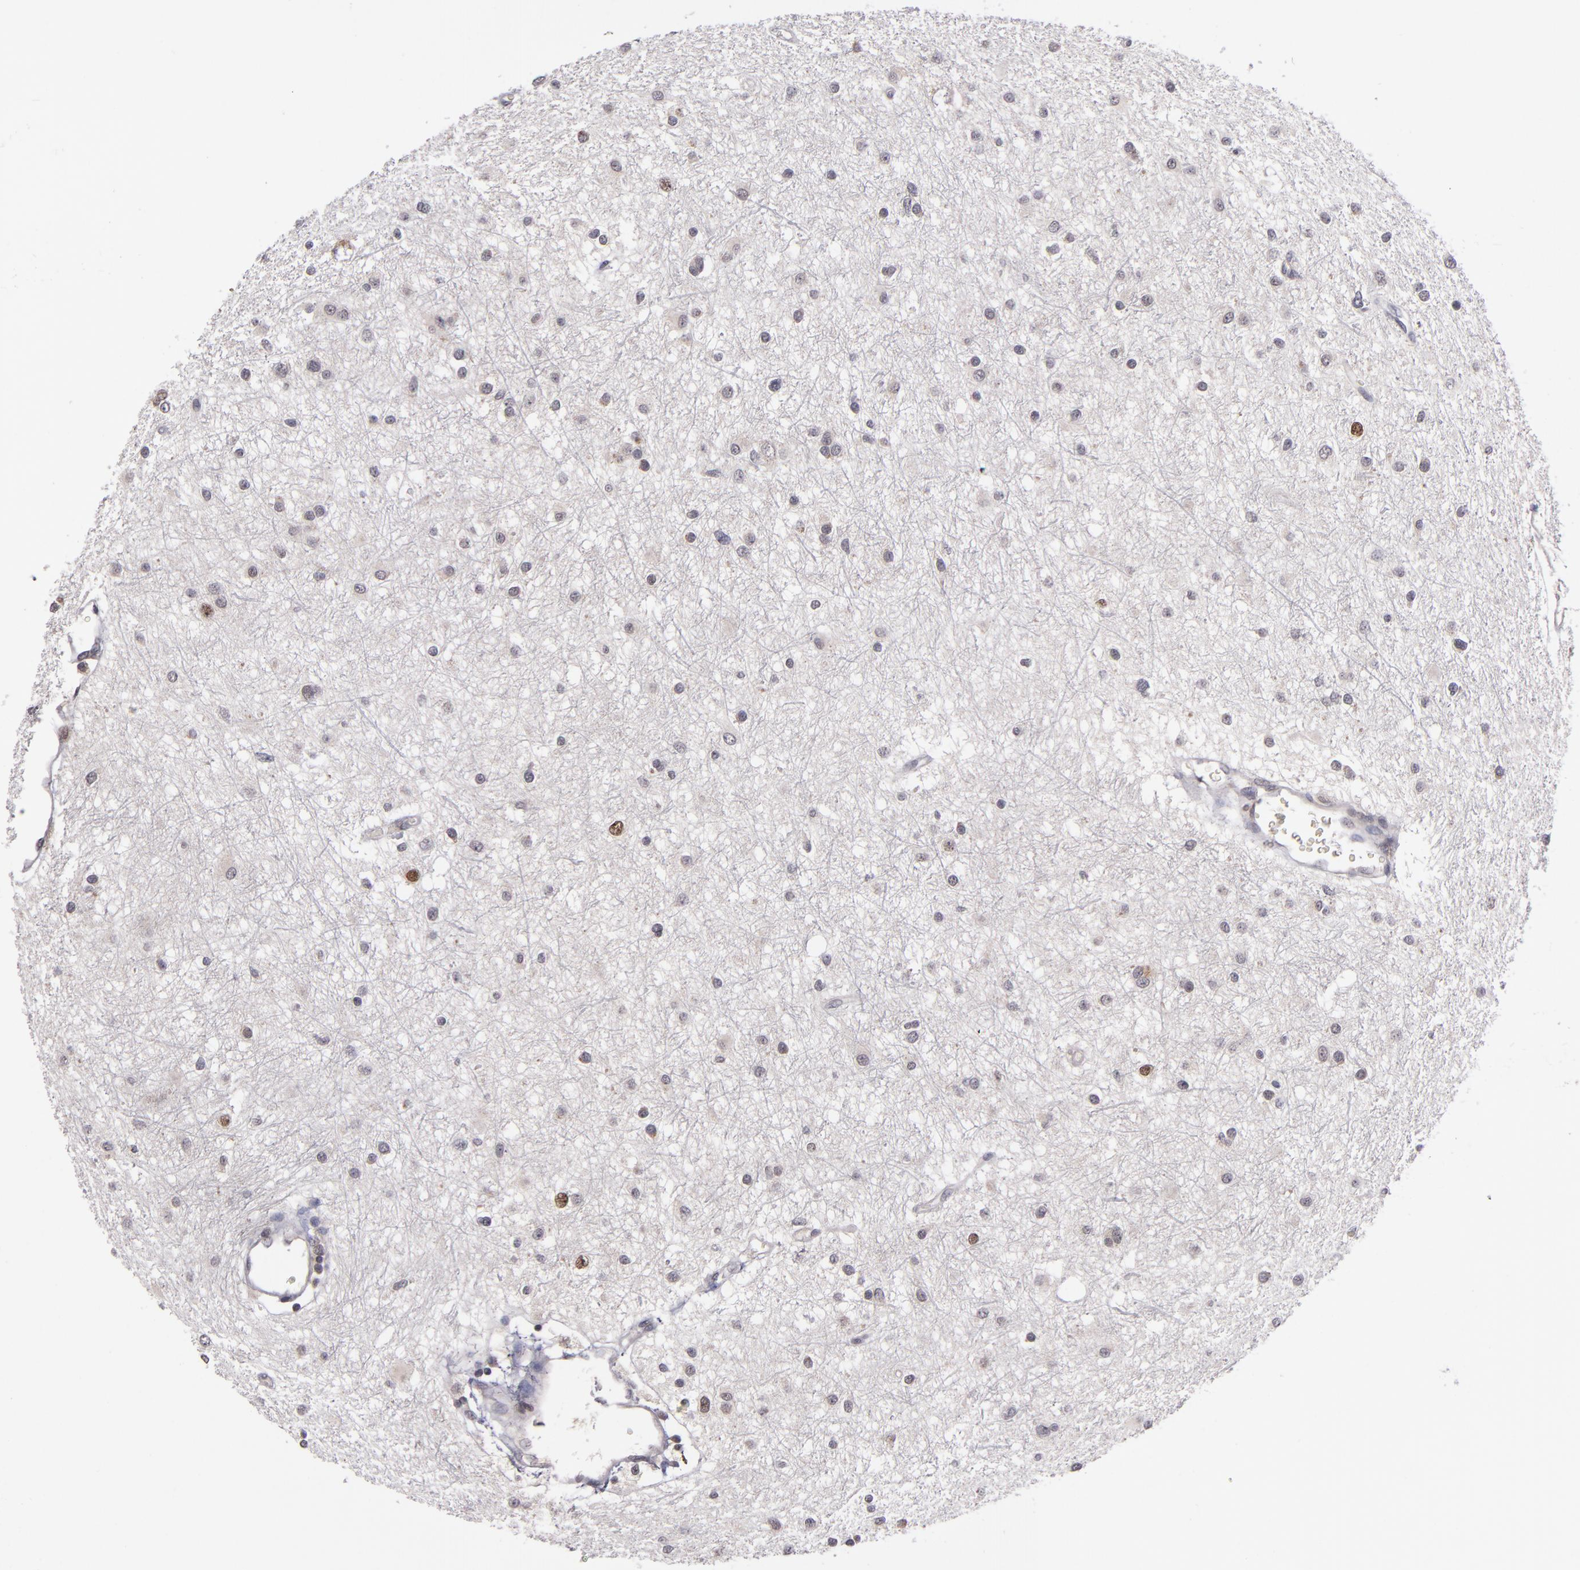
{"staining": {"intensity": "moderate", "quantity": "<25%", "location": "nuclear"}, "tissue": "glioma", "cell_type": "Tumor cells", "image_type": "cancer", "snomed": [{"axis": "morphology", "description": "Glioma, malignant, Low grade"}, {"axis": "topography", "description": "Brain"}], "caption": "Malignant glioma (low-grade) stained with DAB immunohistochemistry demonstrates low levels of moderate nuclear staining in approximately <25% of tumor cells.", "gene": "CDC7", "patient": {"sex": "female", "age": 36}}